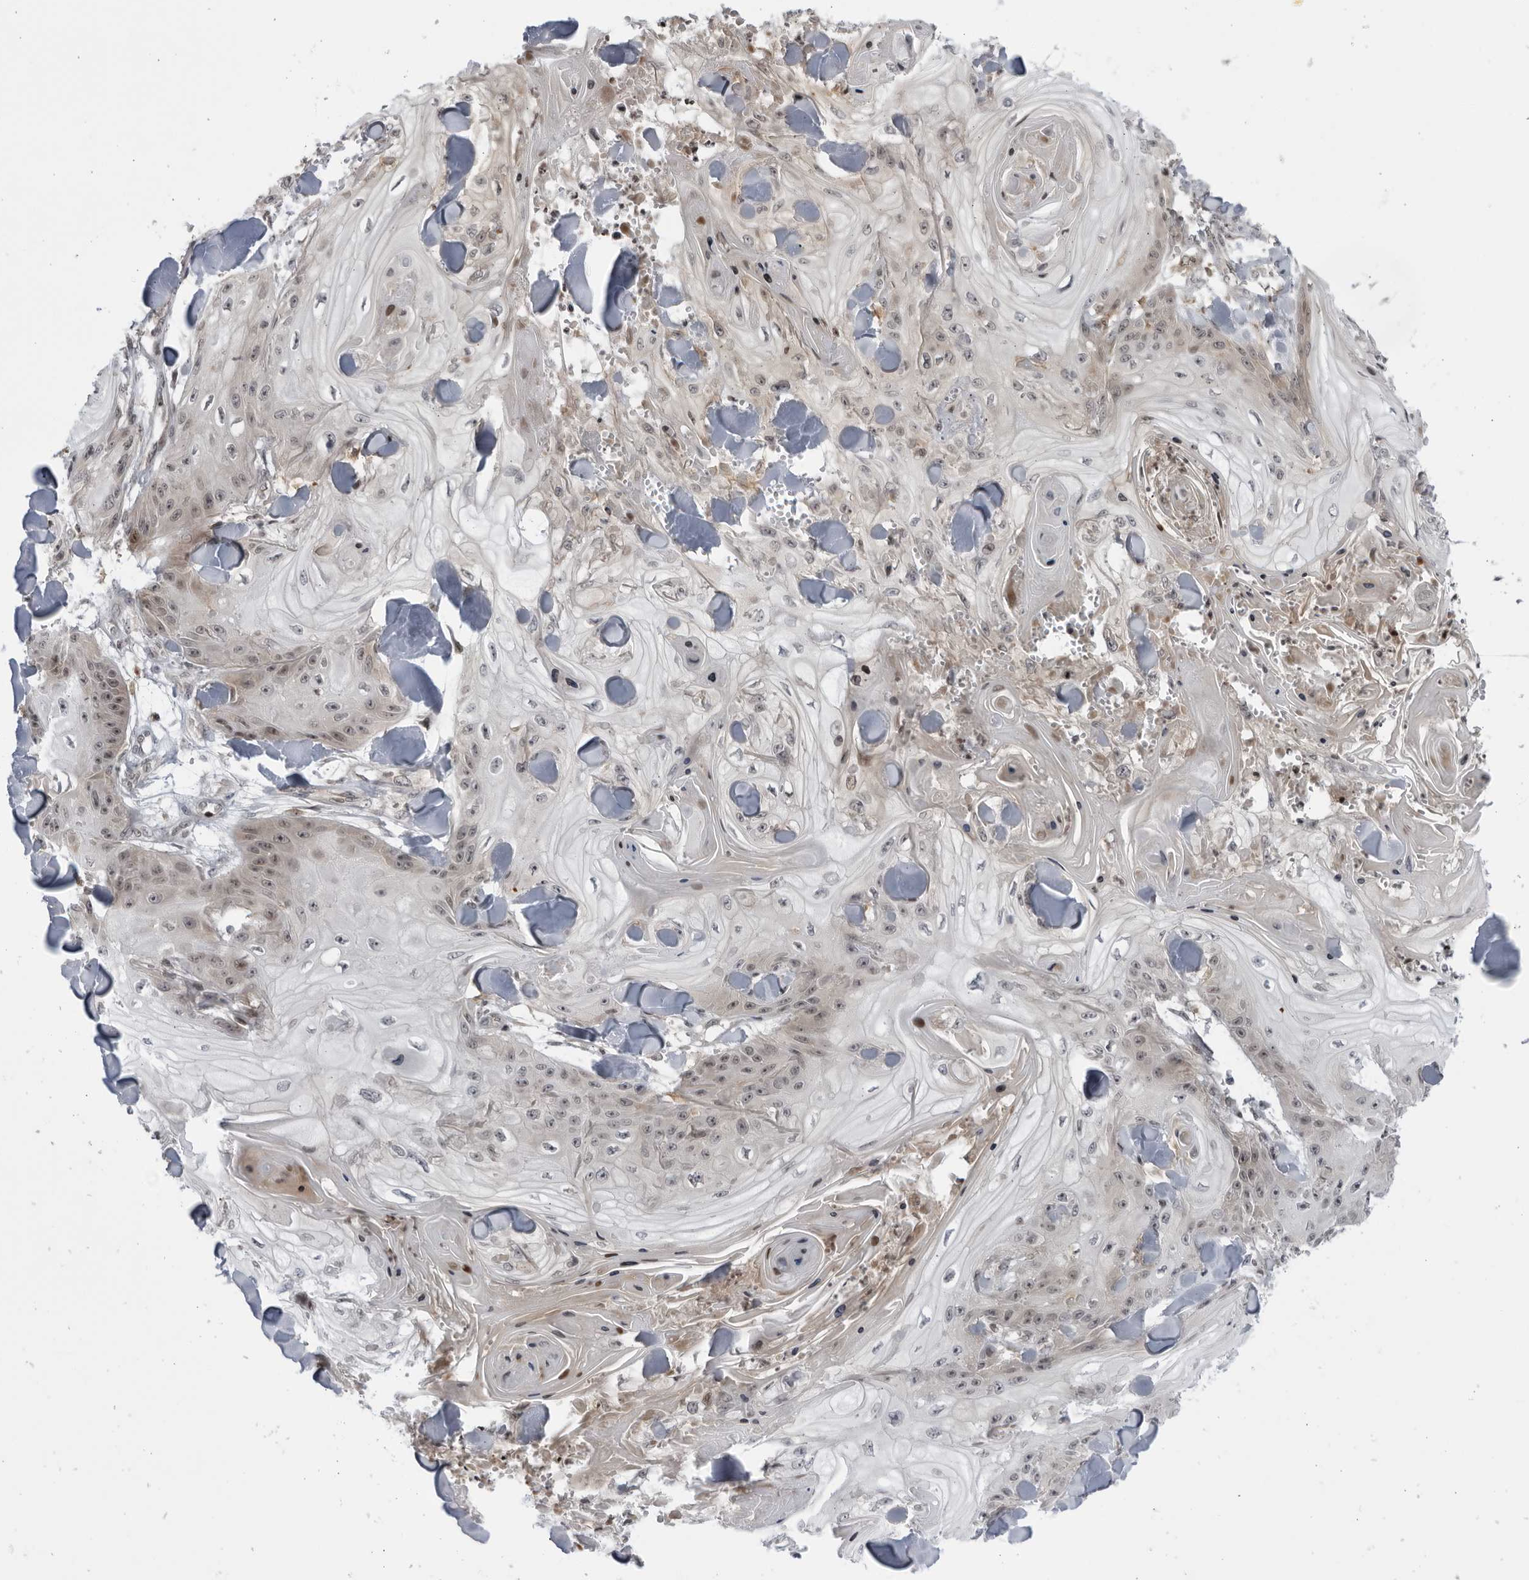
{"staining": {"intensity": "negative", "quantity": "none", "location": "none"}, "tissue": "skin cancer", "cell_type": "Tumor cells", "image_type": "cancer", "snomed": [{"axis": "morphology", "description": "Squamous cell carcinoma, NOS"}, {"axis": "topography", "description": "Skin"}], "caption": "Tumor cells are negative for protein expression in human skin squamous cell carcinoma. The staining was performed using DAB (3,3'-diaminobenzidine) to visualize the protein expression in brown, while the nuclei were stained in blue with hematoxylin (Magnification: 20x).", "gene": "DTL", "patient": {"sex": "male", "age": 74}}